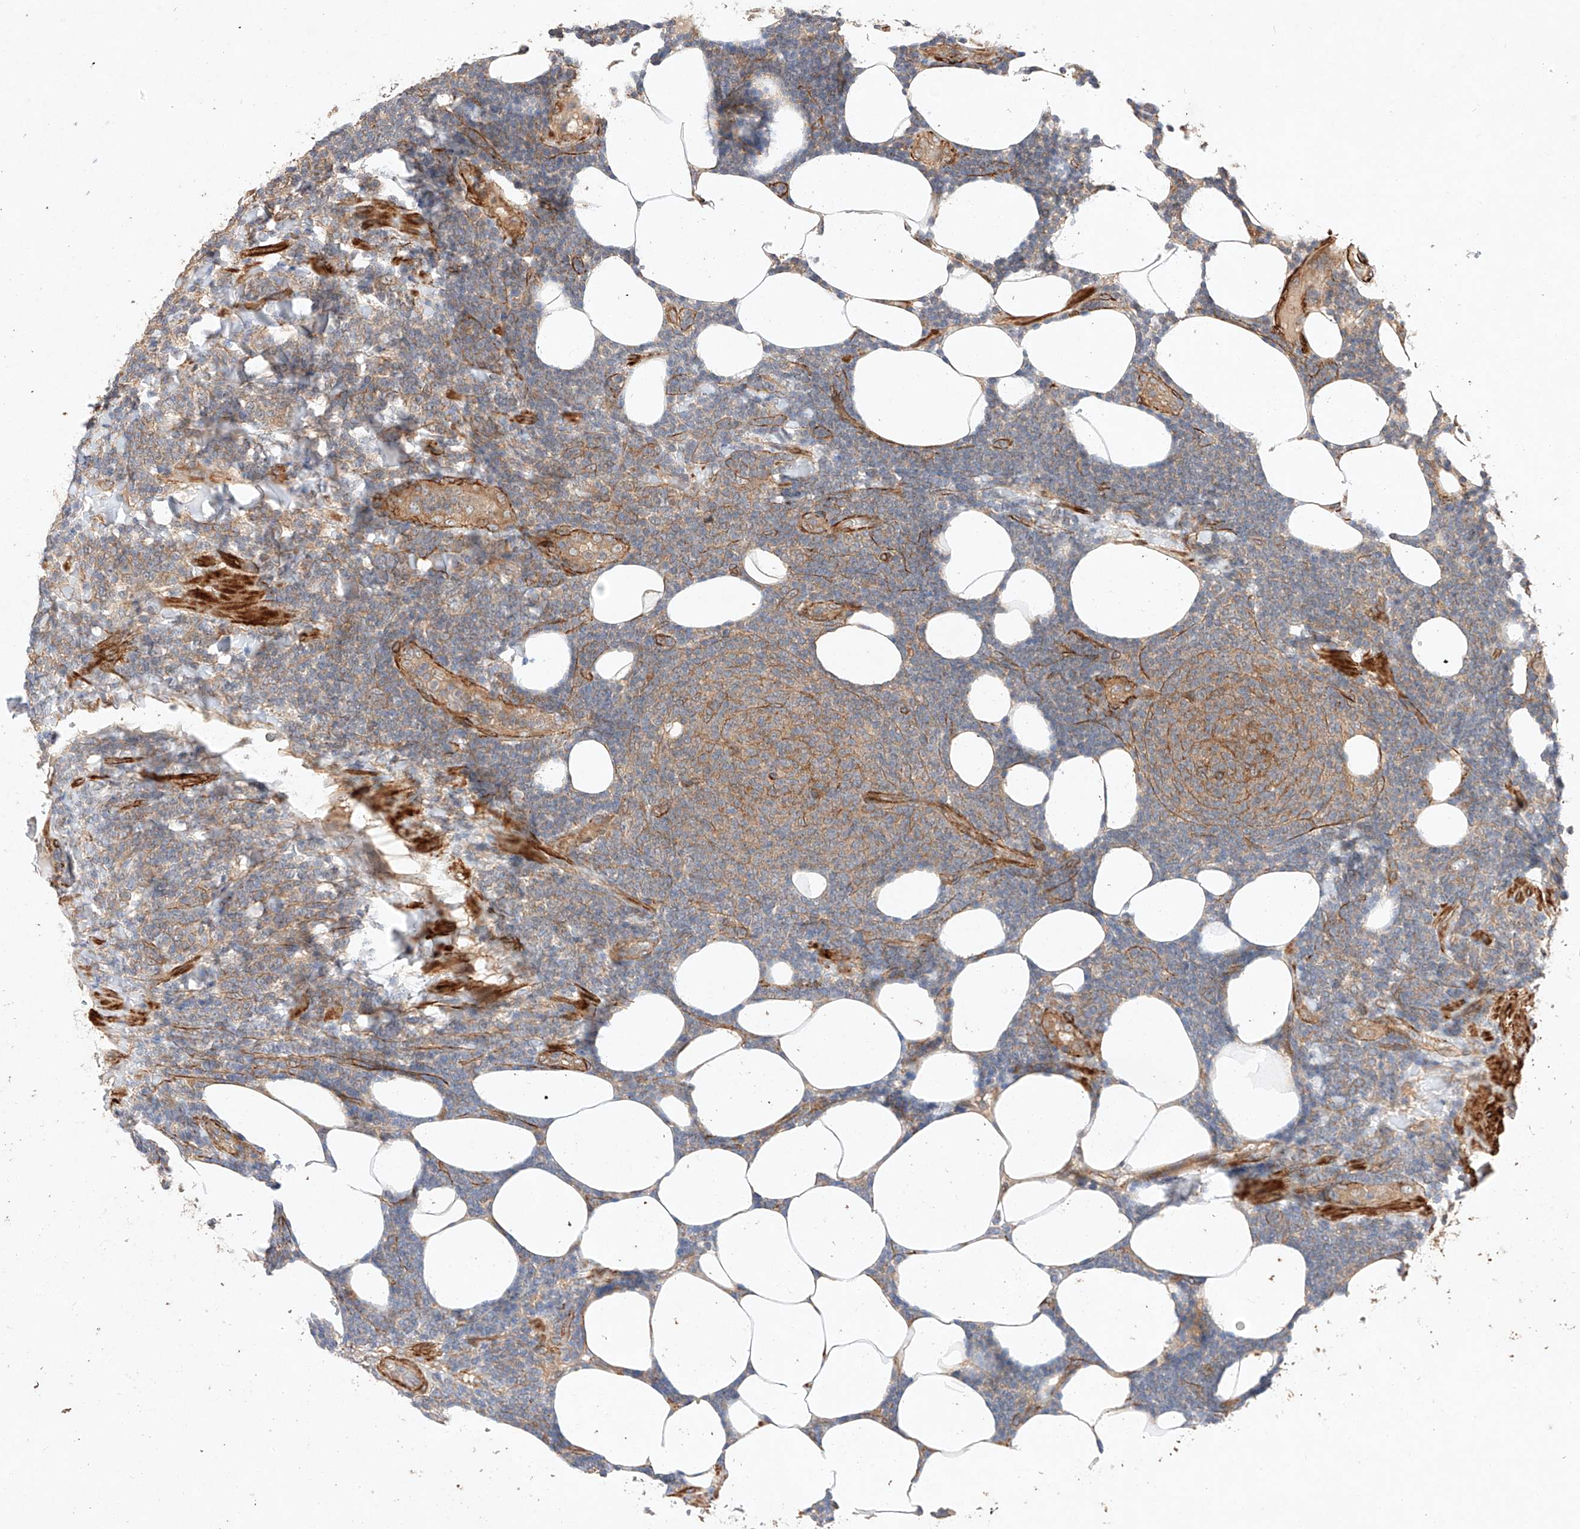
{"staining": {"intensity": "weak", "quantity": "25%-75%", "location": "cytoplasmic/membranous"}, "tissue": "lymphoma", "cell_type": "Tumor cells", "image_type": "cancer", "snomed": [{"axis": "morphology", "description": "Malignant lymphoma, non-Hodgkin's type, Low grade"}, {"axis": "topography", "description": "Lymph node"}], "caption": "Brown immunohistochemical staining in human malignant lymphoma, non-Hodgkin's type (low-grade) reveals weak cytoplasmic/membranous positivity in approximately 25%-75% of tumor cells.", "gene": "RAB23", "patient": {"sex": "male", "age": 66}}